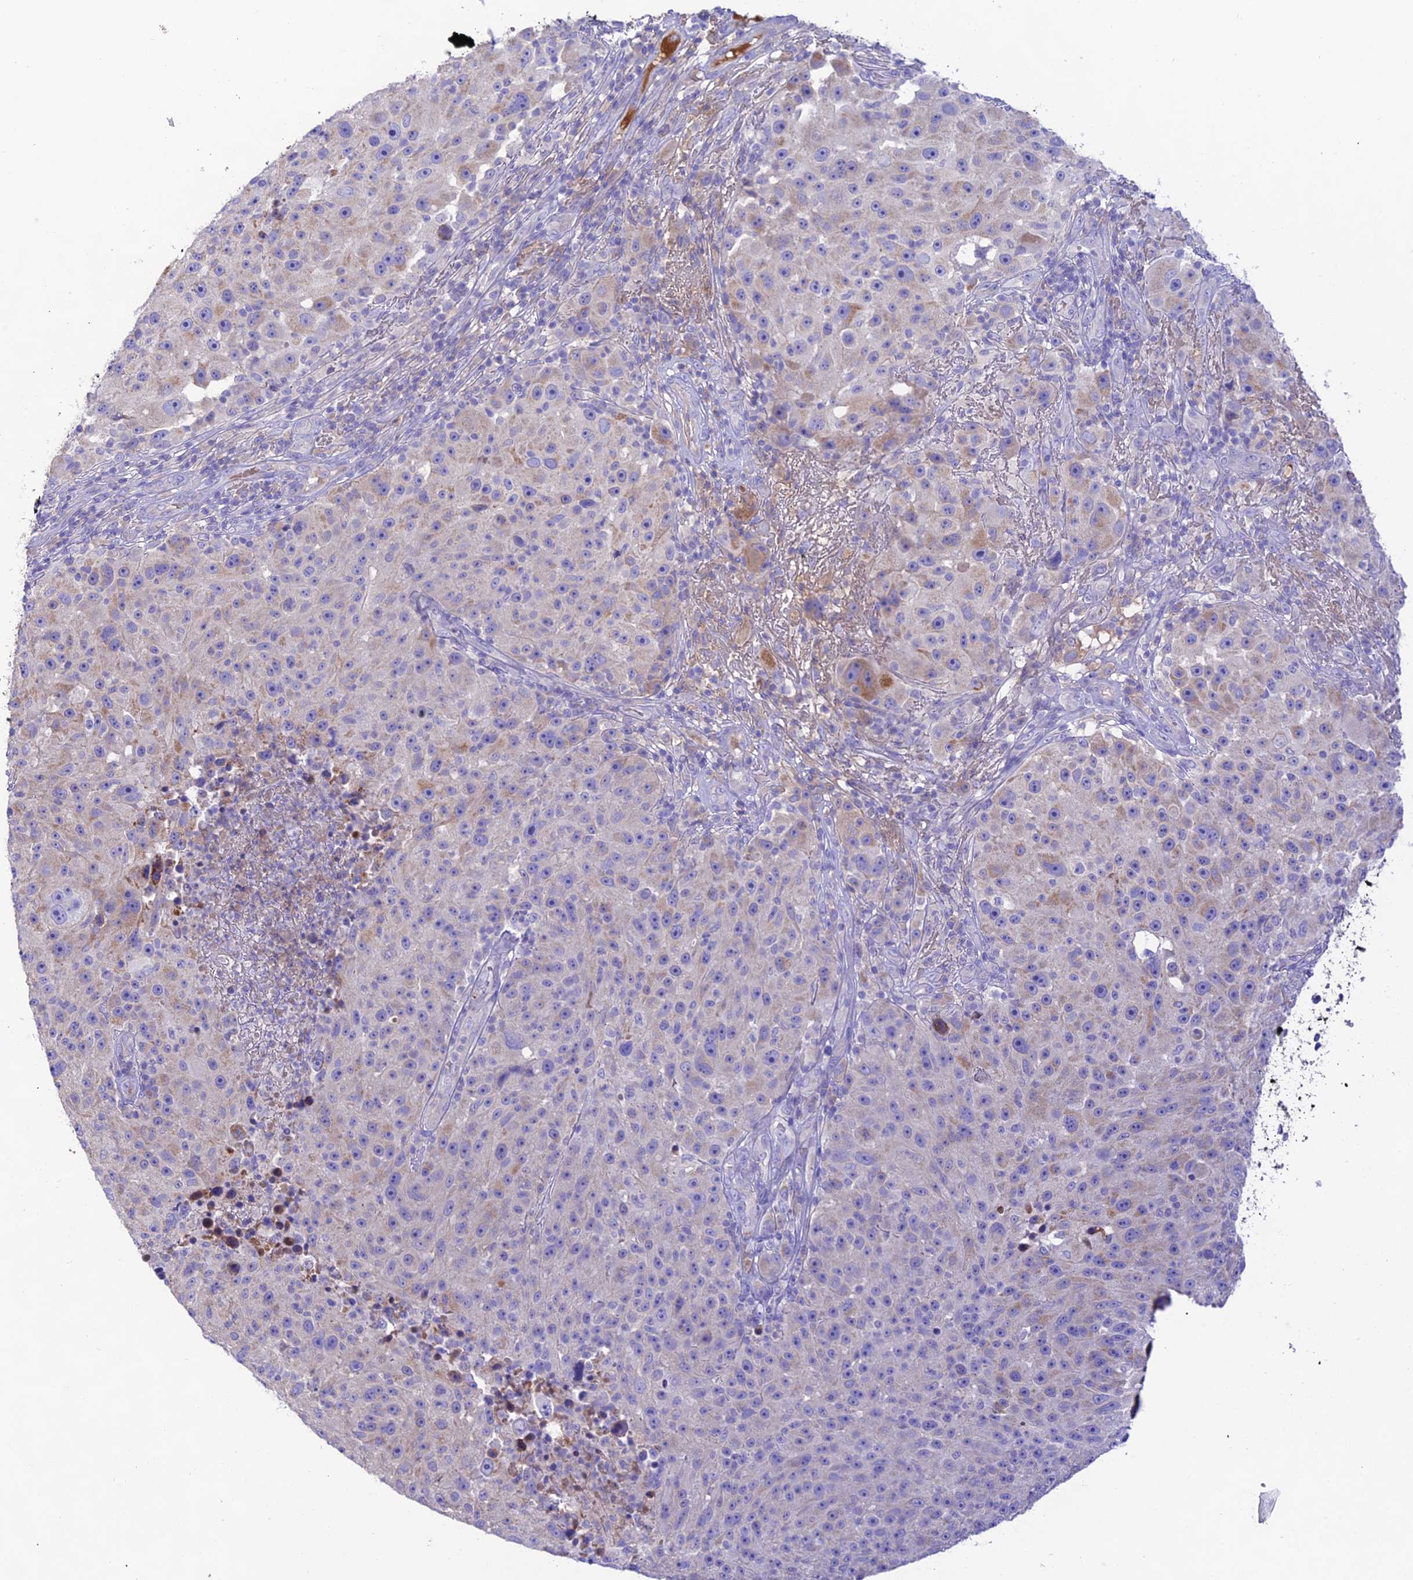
{"staining": {"intensity": "negative", "quantity": "none", "location": "none"}, "tissue": "melanoma", "cell_type": "Tumor cells", "image_type": "cancer", "snomed": [{"axis": "morphology", "description": "Malignant melanoma, NOS"}, {"axis": "topography", "description": "Skin"}], "caption": "Tumor cells are negative for protein expression in human melanoma. The staining was performed using DAB (3,3'-diaminobenzidine) to visualize the protein expression in brown, while the nuclei were stained in blue with hematoxylin (Magnification: 20x).", "gene": "NLRP9", "patient": {"sex": "male", "age": 53}}